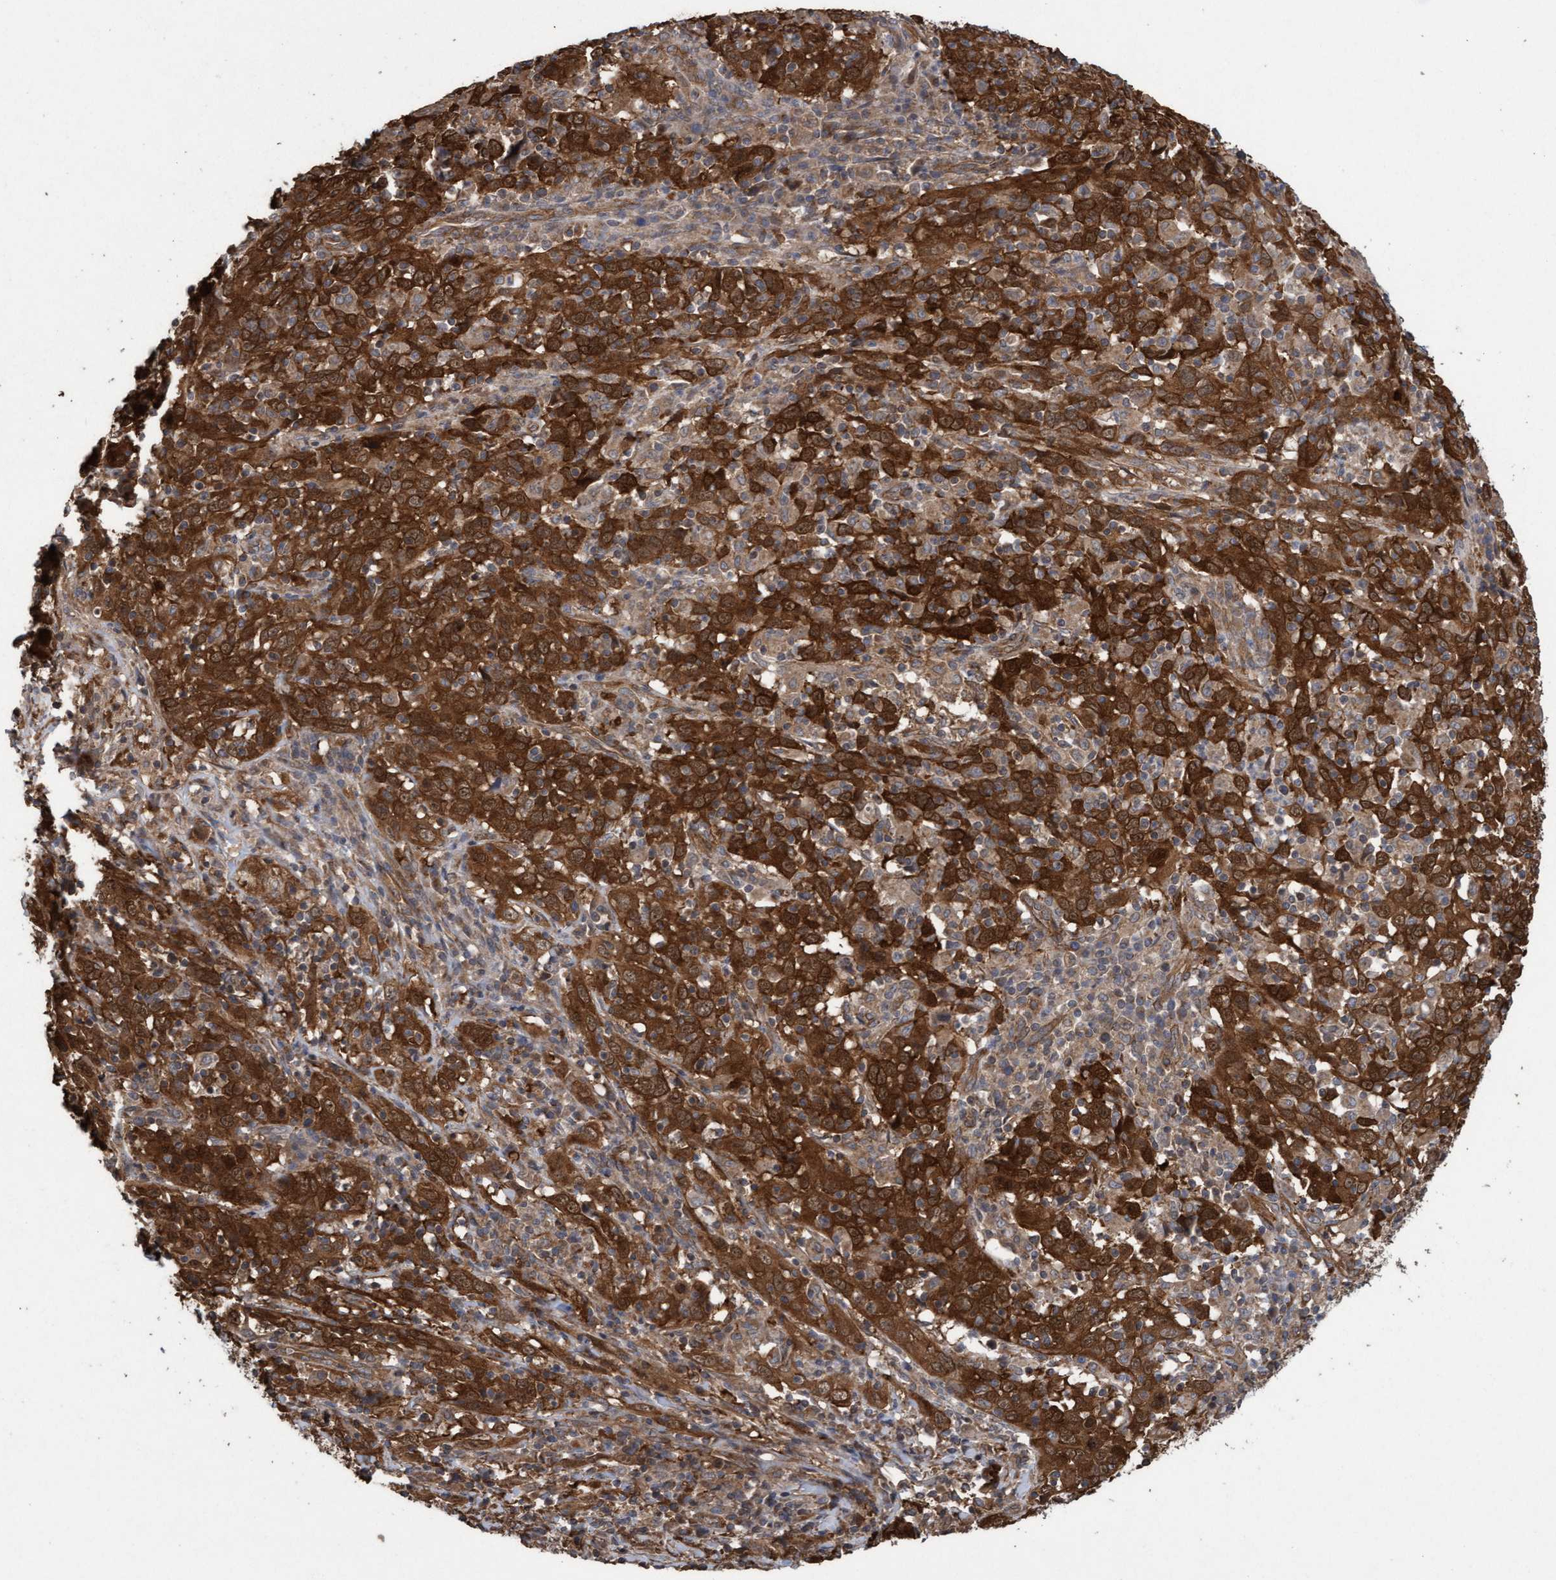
{"staining": {"intensity": "strong", "quantity": ">75%", "location": "cytoplasmic/membranous,nuclear"}, "tissue": "cervical cancer", "cell_type": "Tumor cells", "image_type": "cancer", "snomed": [{"axis": "morphology", "description": "Squamous cell carcinoma, NOS"}, {"axis": "topography", "description": "Cervix"}], "caption": "This is an image of IHC staining of cervical squamous cell carcinoma, which shows strong staining in the cytoplasmic/membranous and nuclear of tumor cells.", "gene": "CDC42EP4", "patient": {"sex": "female", "age": 46}}